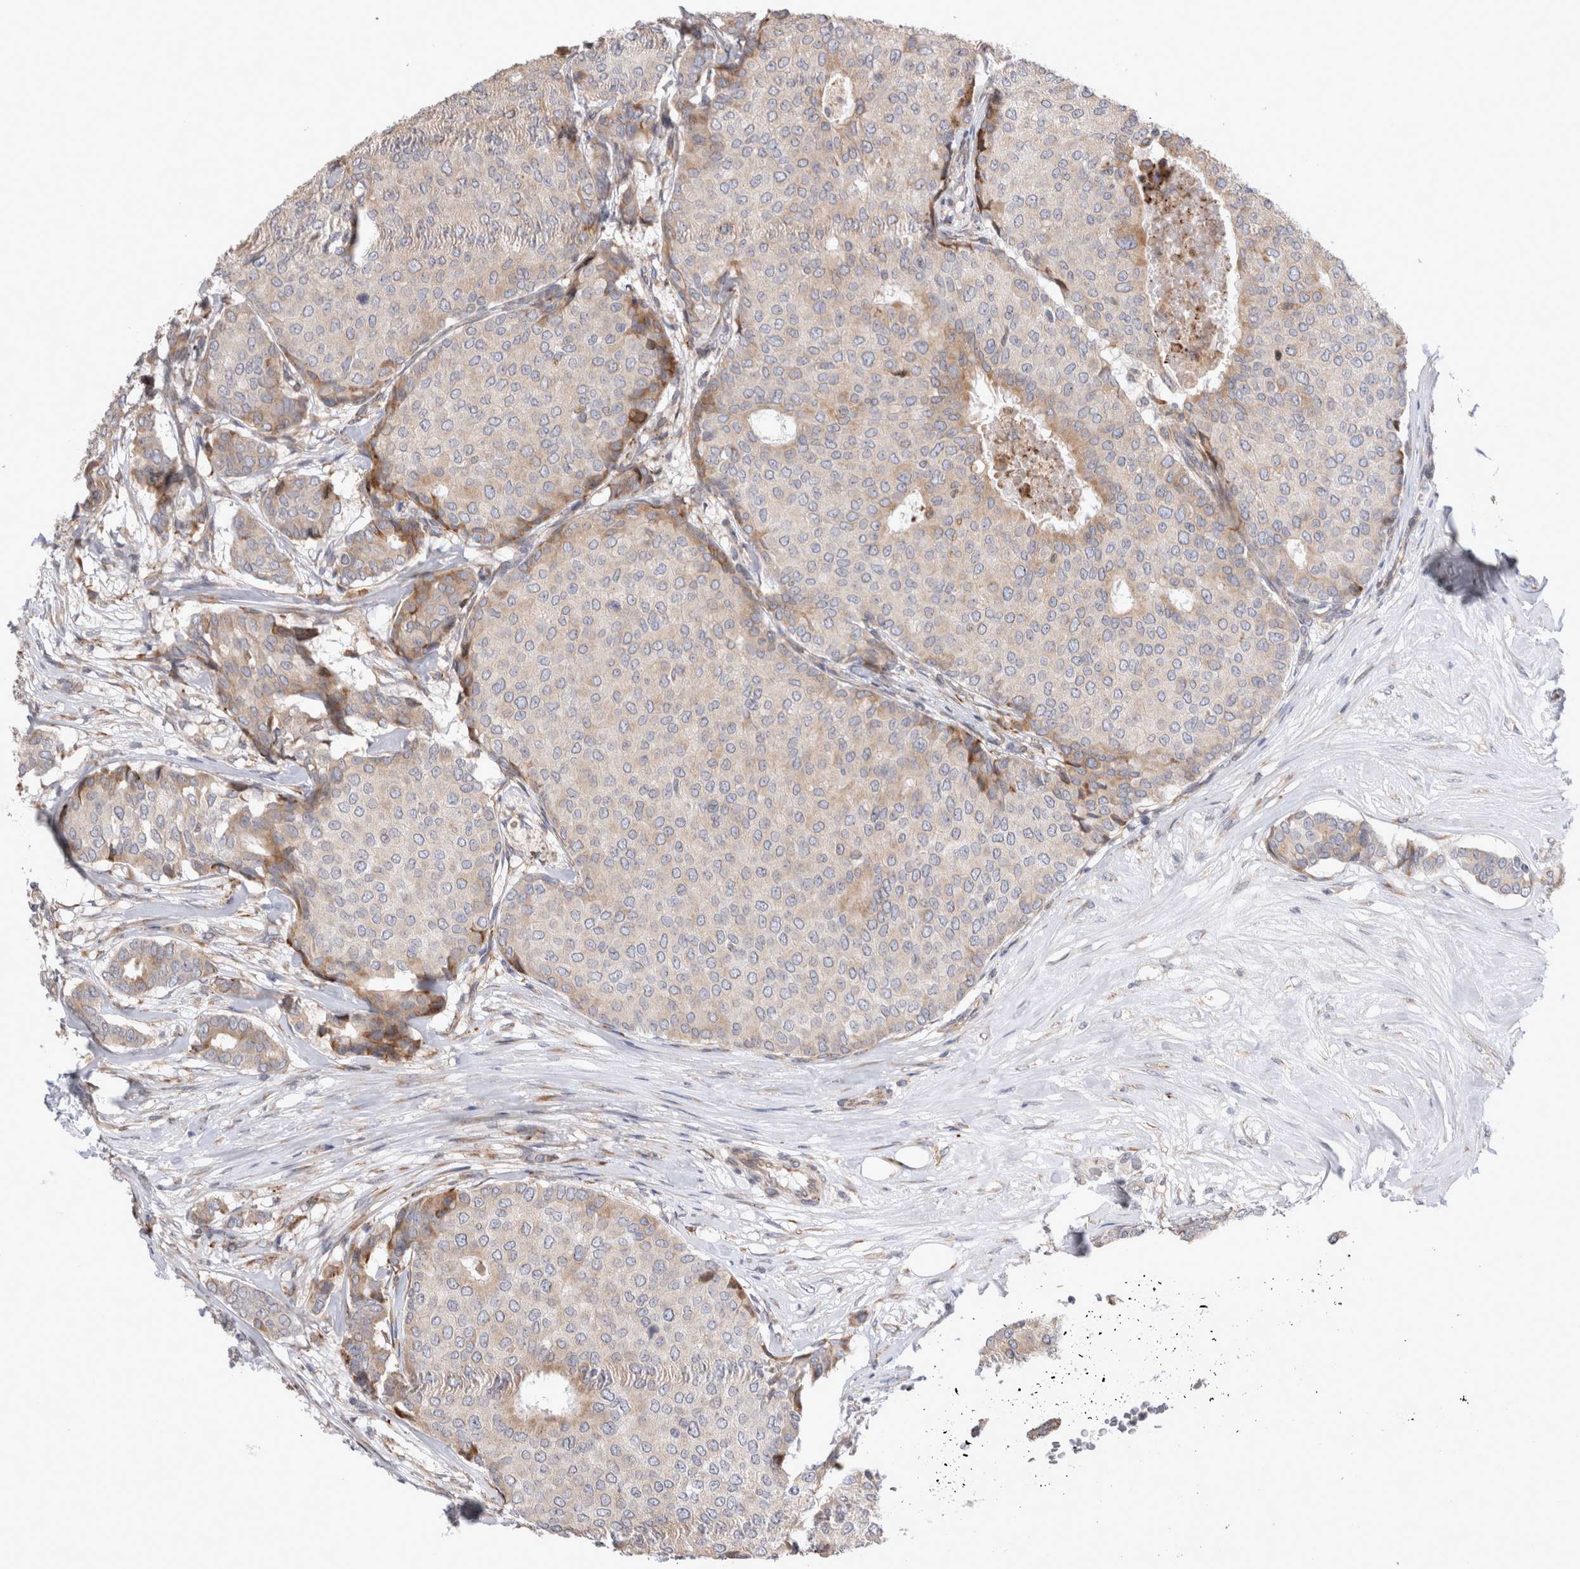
{"staining": {"intensity": "moderate", "quantity": "<25%", "location": "cytoplasmic/membranous"}, "tissue": "breast cancer", "cell_type": "Tumor cells", "image_type": "cancer", "snomed": [{"axis": "morphology", "description": "Duct carcinoma"}, {"axis": "topography", "description": "Breast"}], "caption": "A brown stain shows moderate cytoplasmic/membranous expression of a protein in breast cancer (invasive ductal carcinoma) tumor cells. The protein is stained brown, and the nuclei are stained in blue (DAB IHC with brightfield microscopy, high magnification).", "gene": "TRMT9B", "patient": {"sex": "female", "age": 75}}